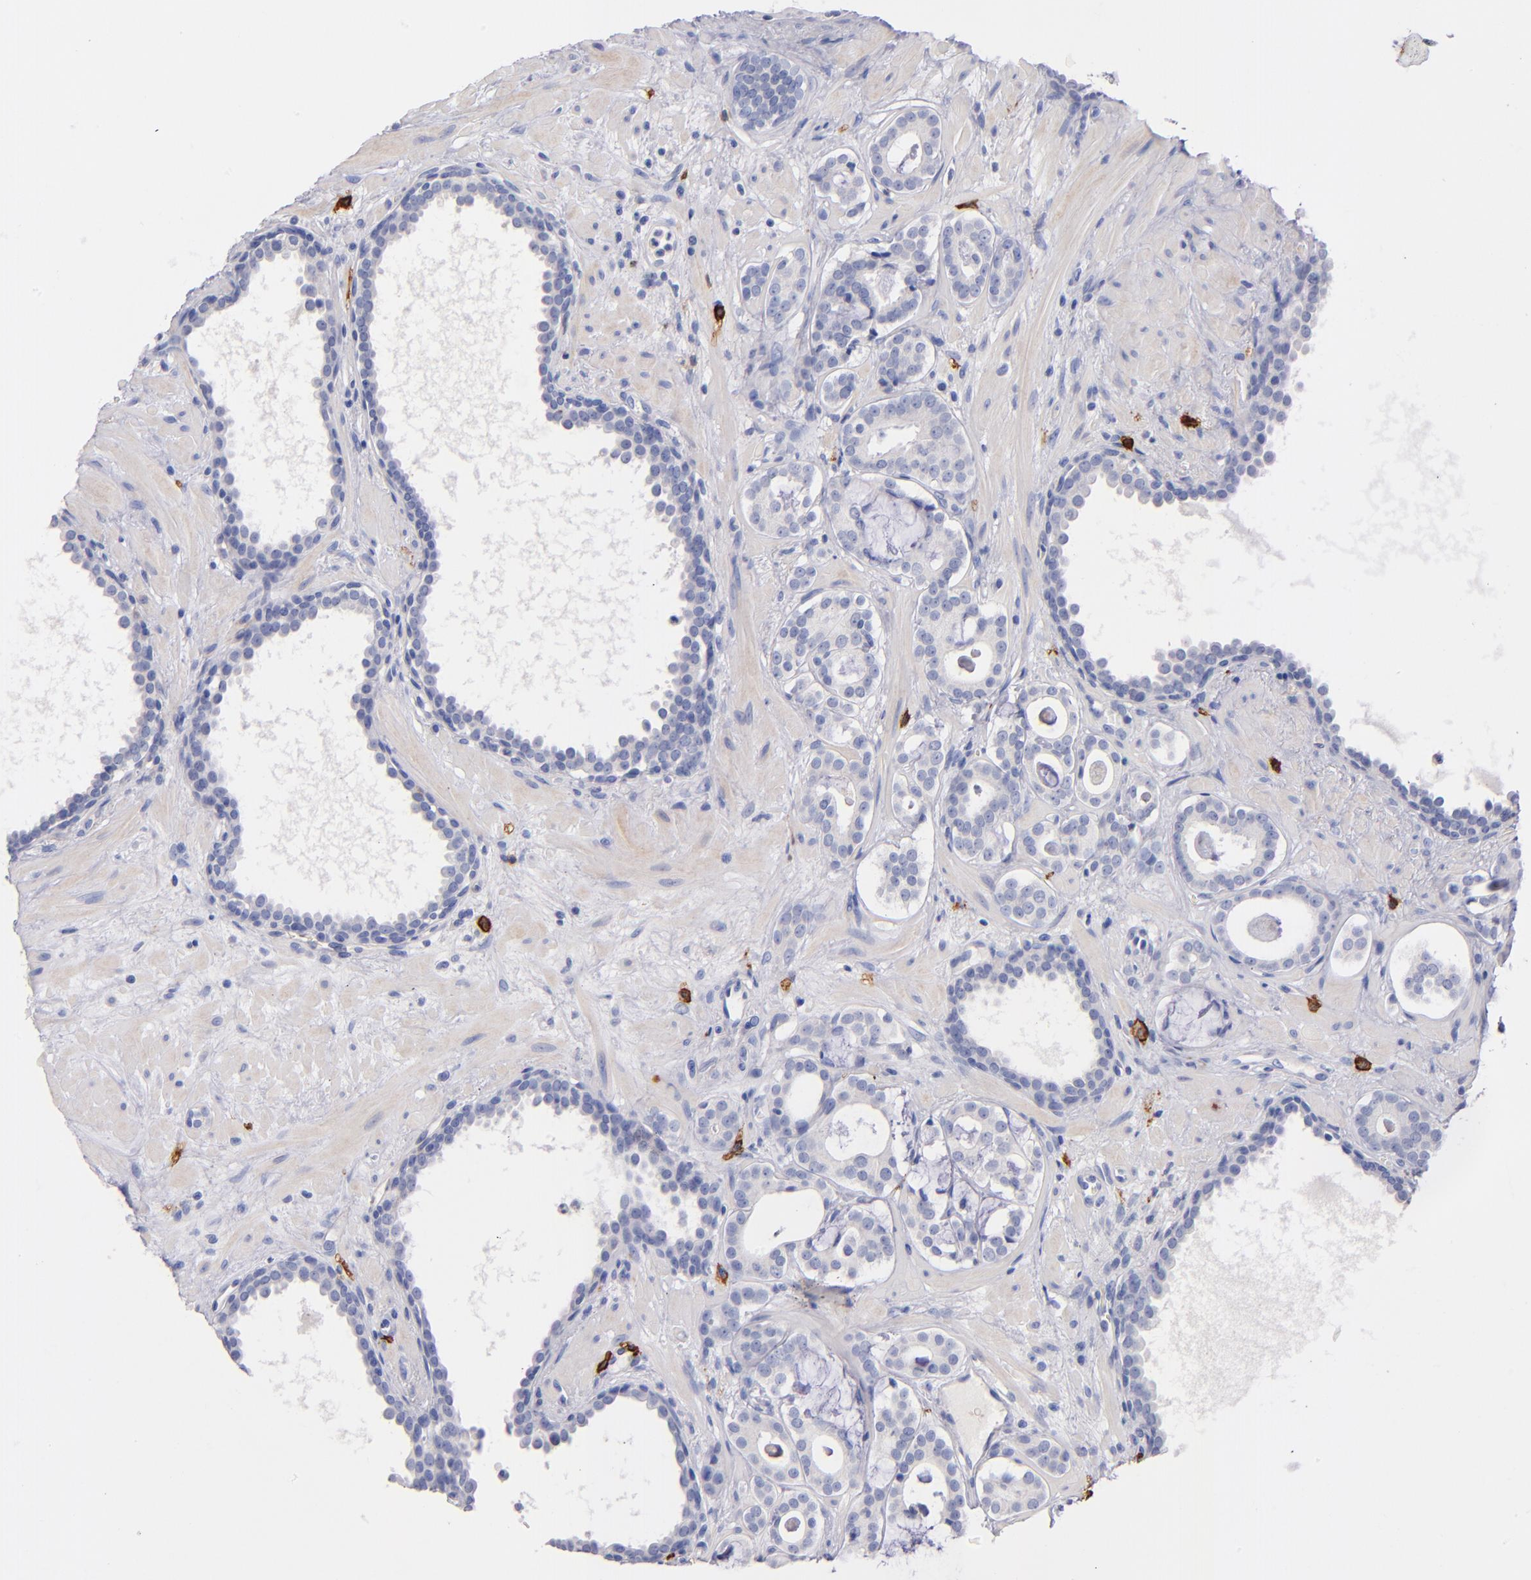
{"staining": {"intensity": "negative", "quantity": "none", "location": "none"}, "tissue": "prostate cancer", "cell_type": "Tumor cells", "image_type": "cancer", "snomed": [{"axis": "morphology", "description": "Adenocarcinoma, Low grade"}, {"axis": "topography", "description": "Prostate"}], "caption": "The IHC image has no significant positivity in tumor cells of low-grade adenocarcinoma (prostate) tissue.", "gene": "KIT", "patient": {"sex": "male", "age": 57}}